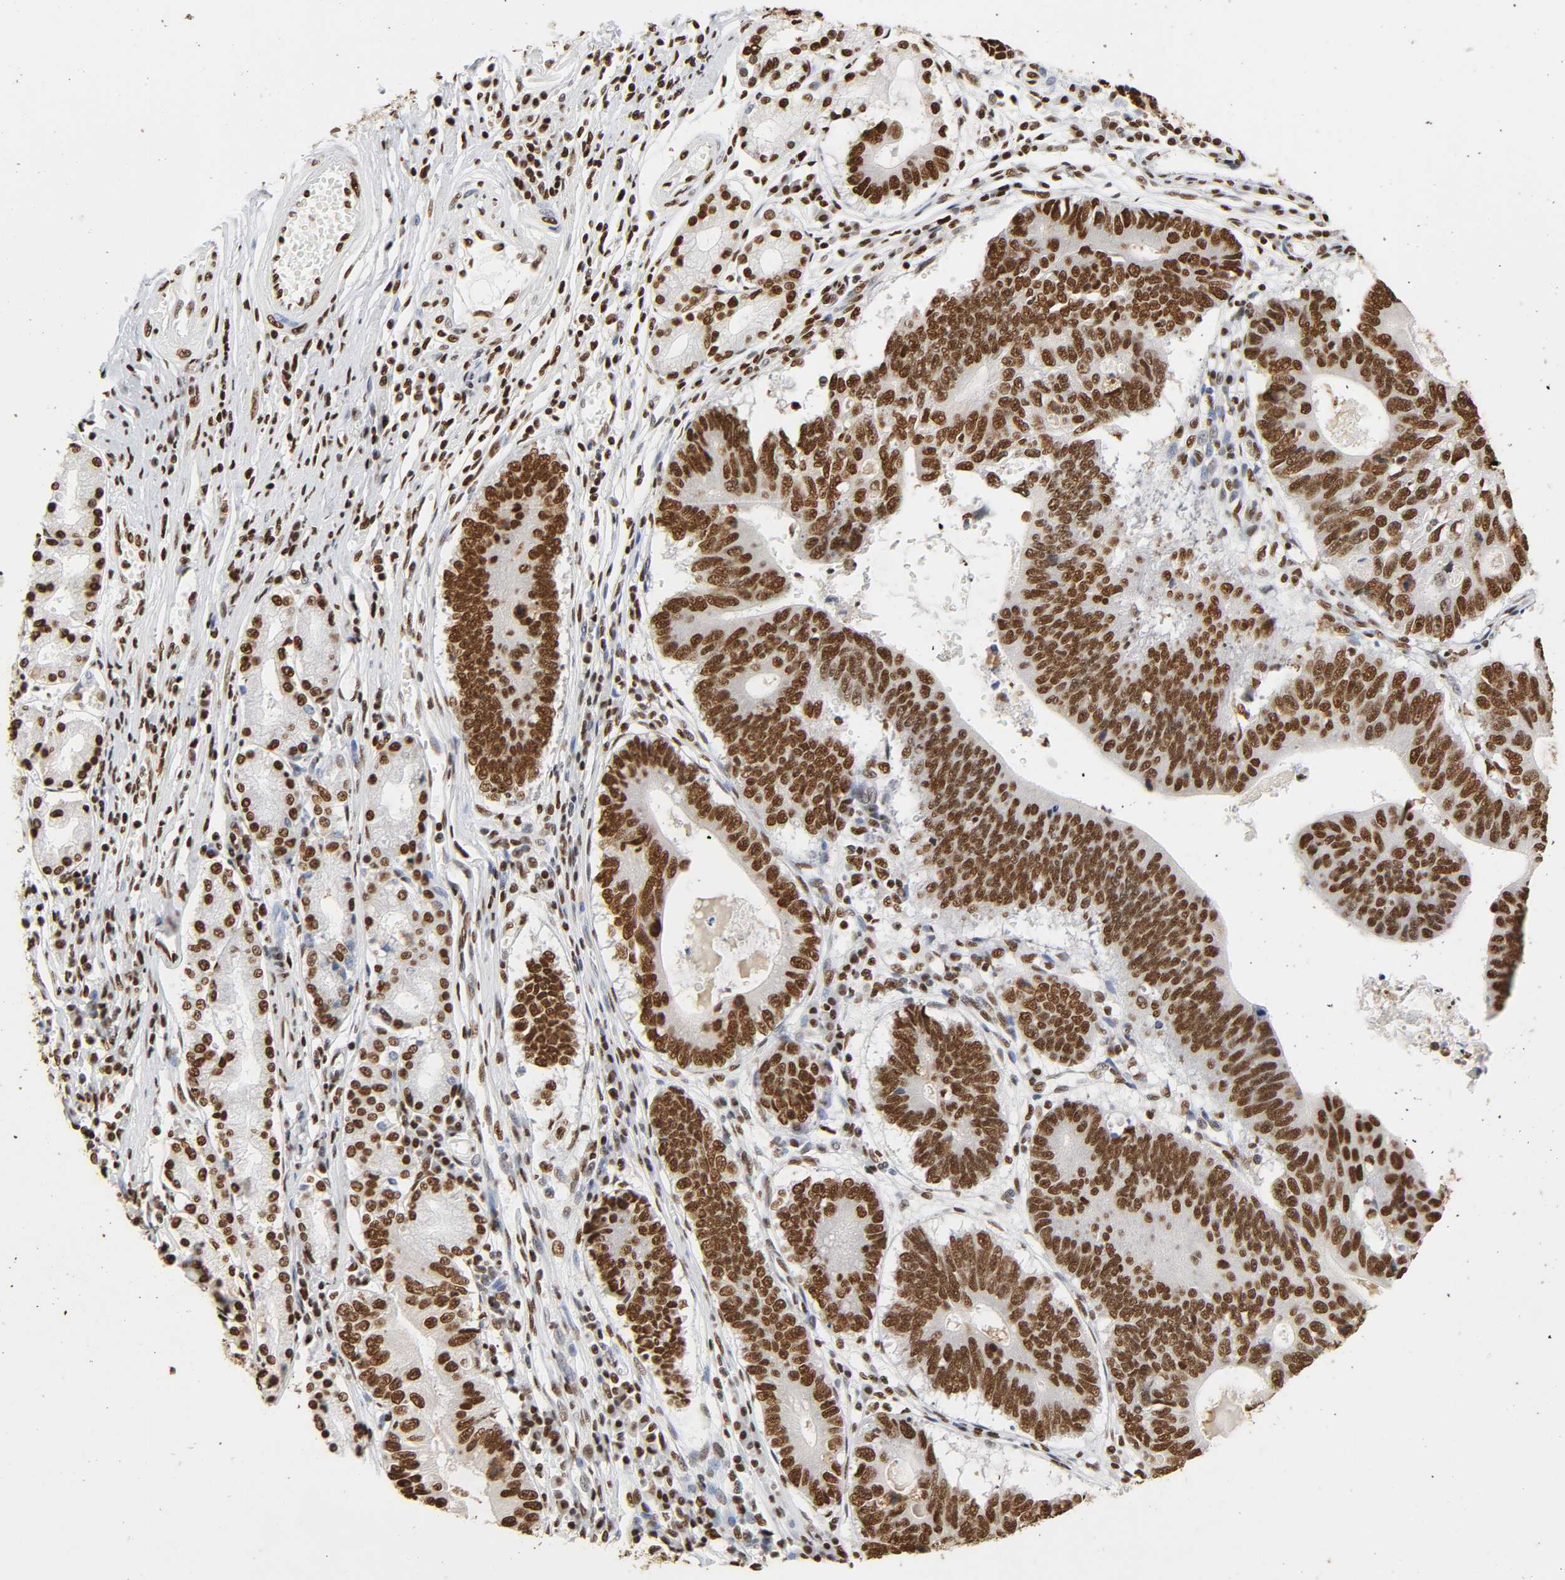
{"staining": {"intensity": "strong", "quantity": ">75%", "location": "nuclear"}, "tissue": "stomach cancer", "cell_type": "Tumor cells", "image_type": "cancer", "snomed": [{"axis": "morphology", "description": "Adenocarcinoma, NOS"}, {"axis": "topography", "description": "Stomach"}], "caption": "About >75% of tumor cells in human stomach cancer (adenocarcinoma) exhibit strong nuclear protein staining as visualized by brown immunohistochemical staining.", "gene": "HNRNPC", "patient": {"sex": "male", "age": 59}}